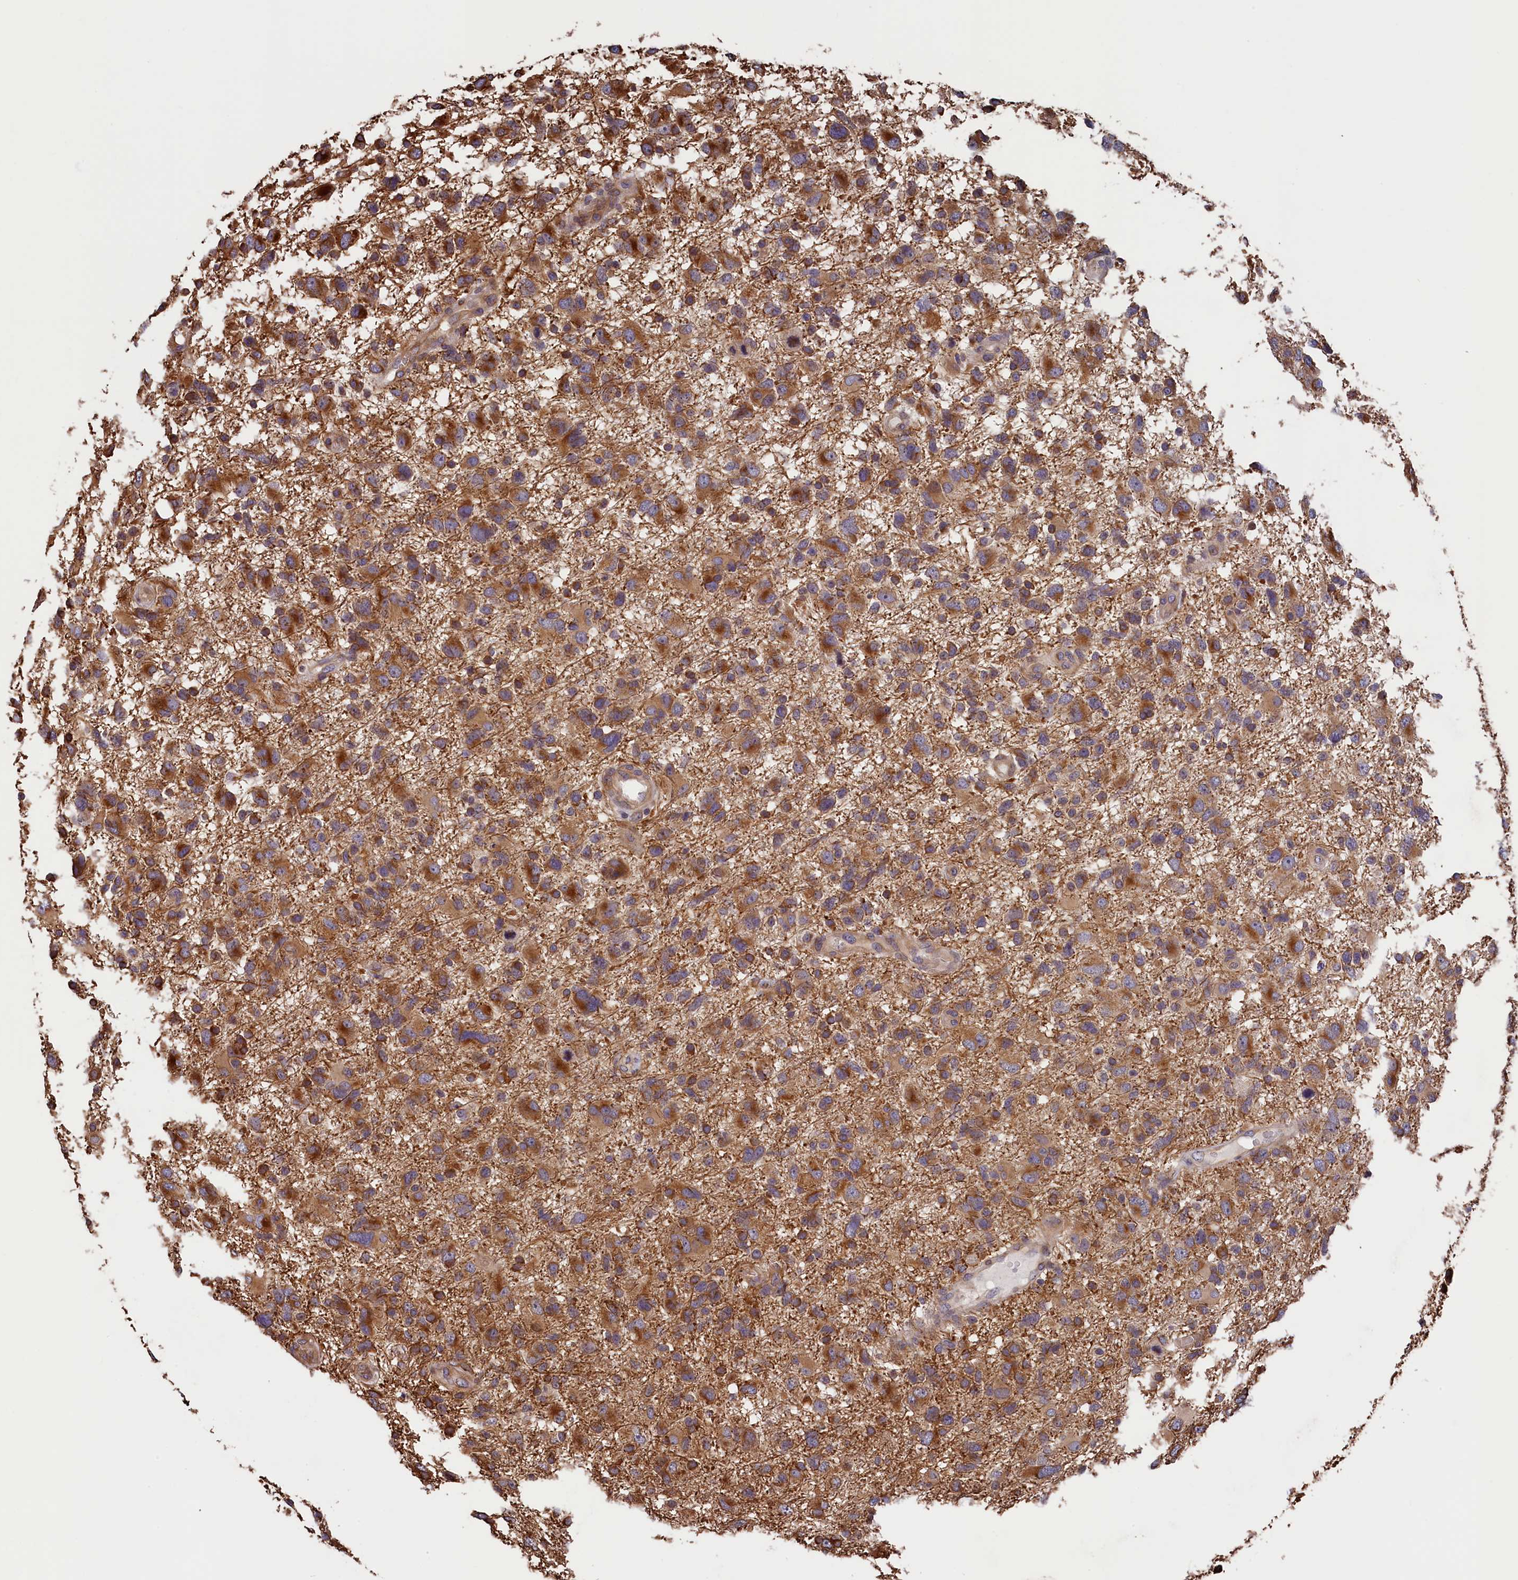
{"staining": {"intensity": "strong", "quantity": ">75%", "location": "cytoplasmic/membranous"}, "tissue": "glioma", "cell_type": "Tumor cells", "image_type": "cancer", "snomed": [{"axis": "morphology", "description": "Glioma, malignant, High grade"}, {"axis": "topography", "description": "Brain"}], "caption": "Immunohistochemistry (DAB (3,3'-diaminobenzidine)) staining of human glioma shows strong cytoplasmic/membranous protein staining in about >75% of tumor cells.", "gene": "TMEM116", "patient": {"sex": "male", "age": 61}}